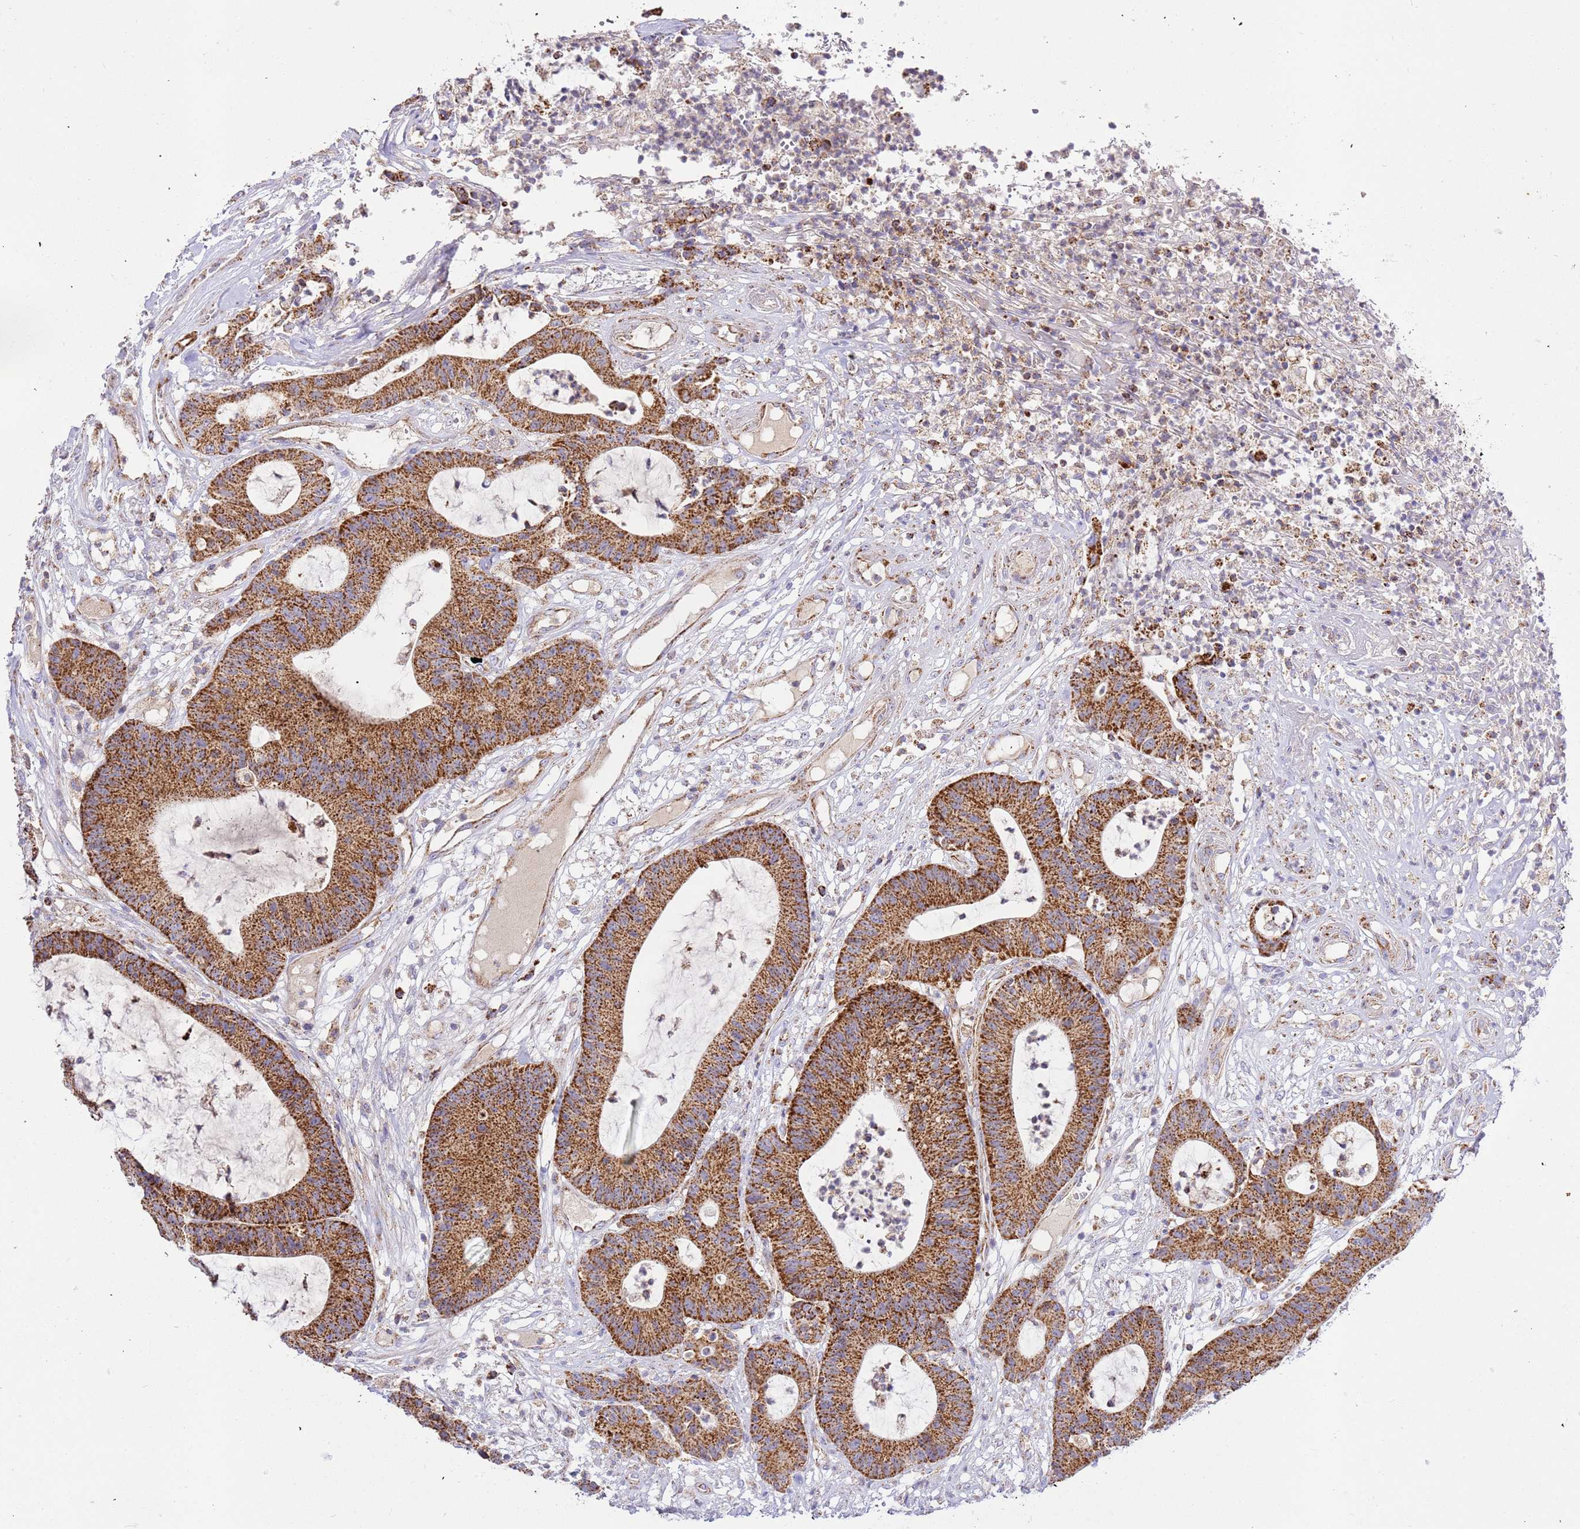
{"staining": {"intensity": "strong", "quantity": ">75%", "location": "cytoplasmic/membranous"}, "tissue": "colorectal cancer", "cell_type": "Tumor cells", "image_type": "cancer", "snomed": [{"axis": "morphology", "description": "Adenocarcinoma, NOS"}, {"axis": "topography", "description": "Colon"}], "caption": "Brown immunohistochemical staining in human colorectal adenocarcinoma demonstrates strong cytoplasmic/membranous positivity in approximately >75% of tumor cells.", "gene": "ZBTB39", "patient": {"sex": "female", "age": 84}}